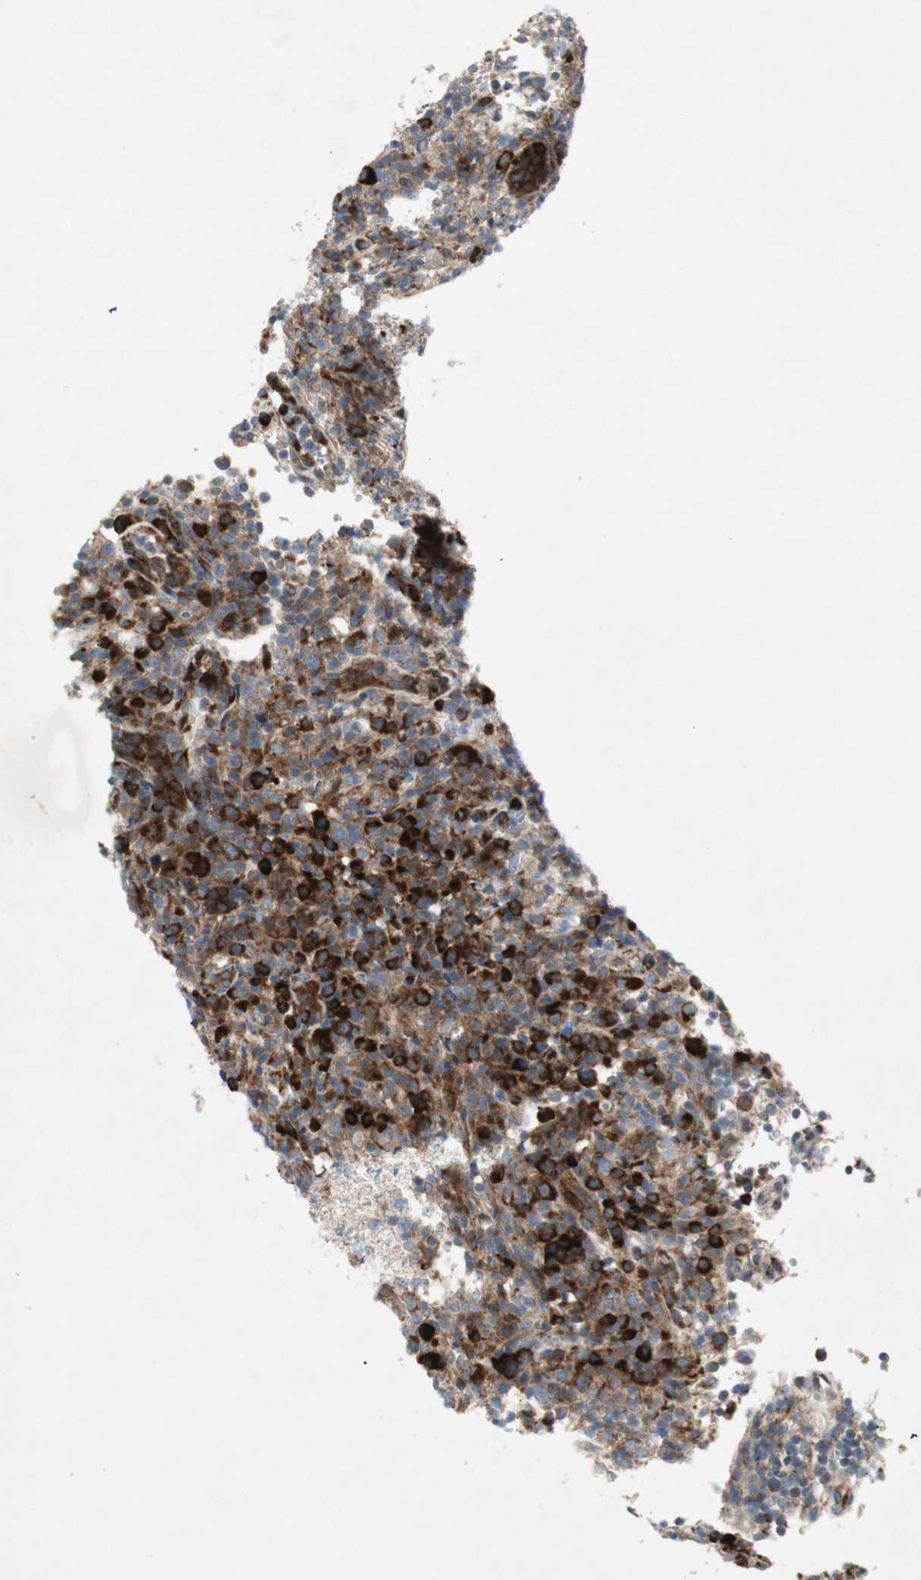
{"staining": {"intensity": "strong", "quantity": ">75%", "location": "cytoplasmic/membranous"}, "tissue": "lymphoma", "cell_type": "Tumor cells", "image_type": "cancer", "snomed": [{"axis": "morphology", "description": "Malignant lymphoma, non-Hodgkin's type, High grade"}, {"axis": "topography", "description": "Lymph node"}], "caption": "Strong cytoplasmic/membranous positivity for a protein is present in approximately >75% of tumor cells of lymphoma using immunohistochemistry.", "gene": "APOO", "patient": {"sex": "female", "age": 76}}